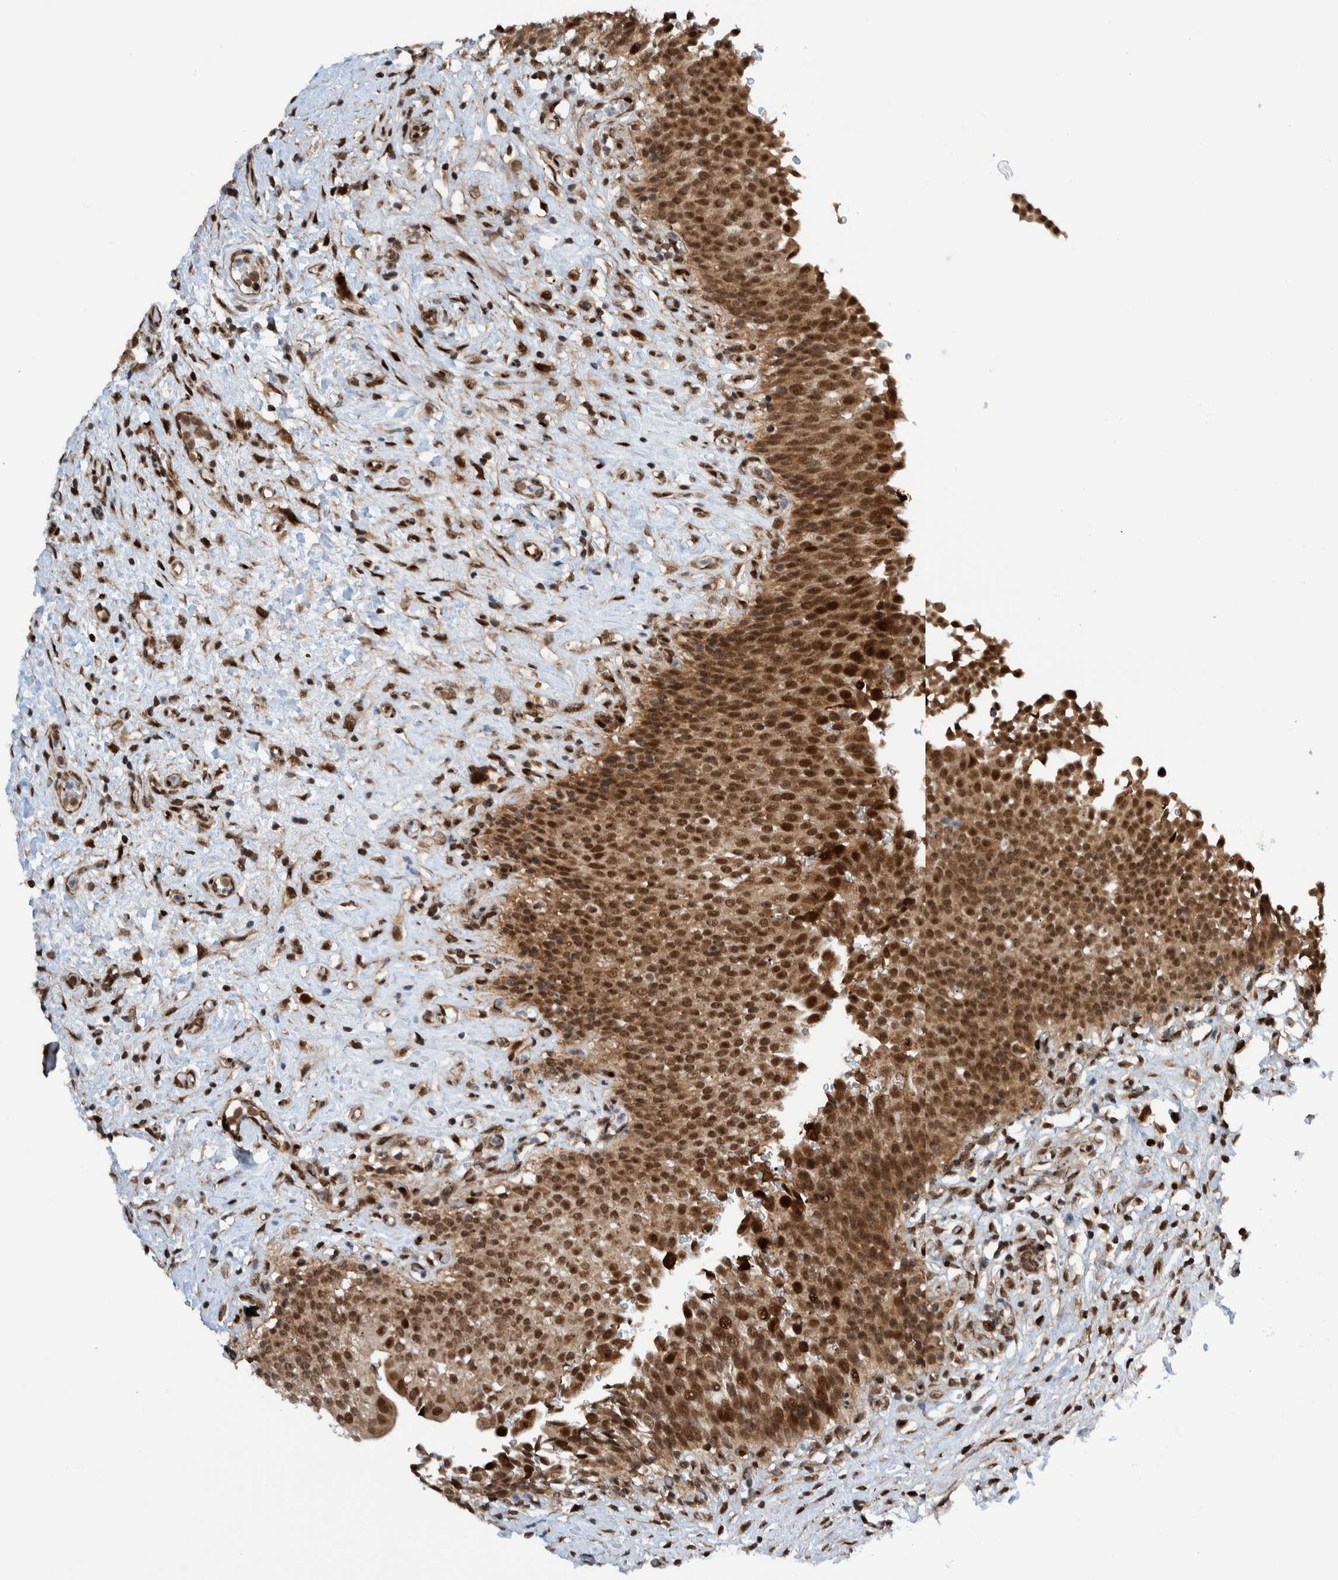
{"staining": {"intensity": "strong", "quantity": ">75%", "location": "cytoplasmic/membranous,nuclear"}, "tissue": "urinary bladder", "cell_type": "Urothelial cells", "image_type": "normal", "snomed": [{"axis": "morphology", "description": "Urothelial carcinoma, High grade"}, {"axis": "topography", "description": "Urinary bladder"}], "caption": "Immunohistochemical staining of unremarkable urinary bladder reveals high levels of strong cytoplasmic/membranous,nuclear expression in approximately >75% of urothelial cells. The staining is performed using DAB brown chromogen to label protein expression. The nuclei are counter-stained blue using hematoxylin.", "gene": "ZNF366", "patient": {"sex": "male", "age": 46}}